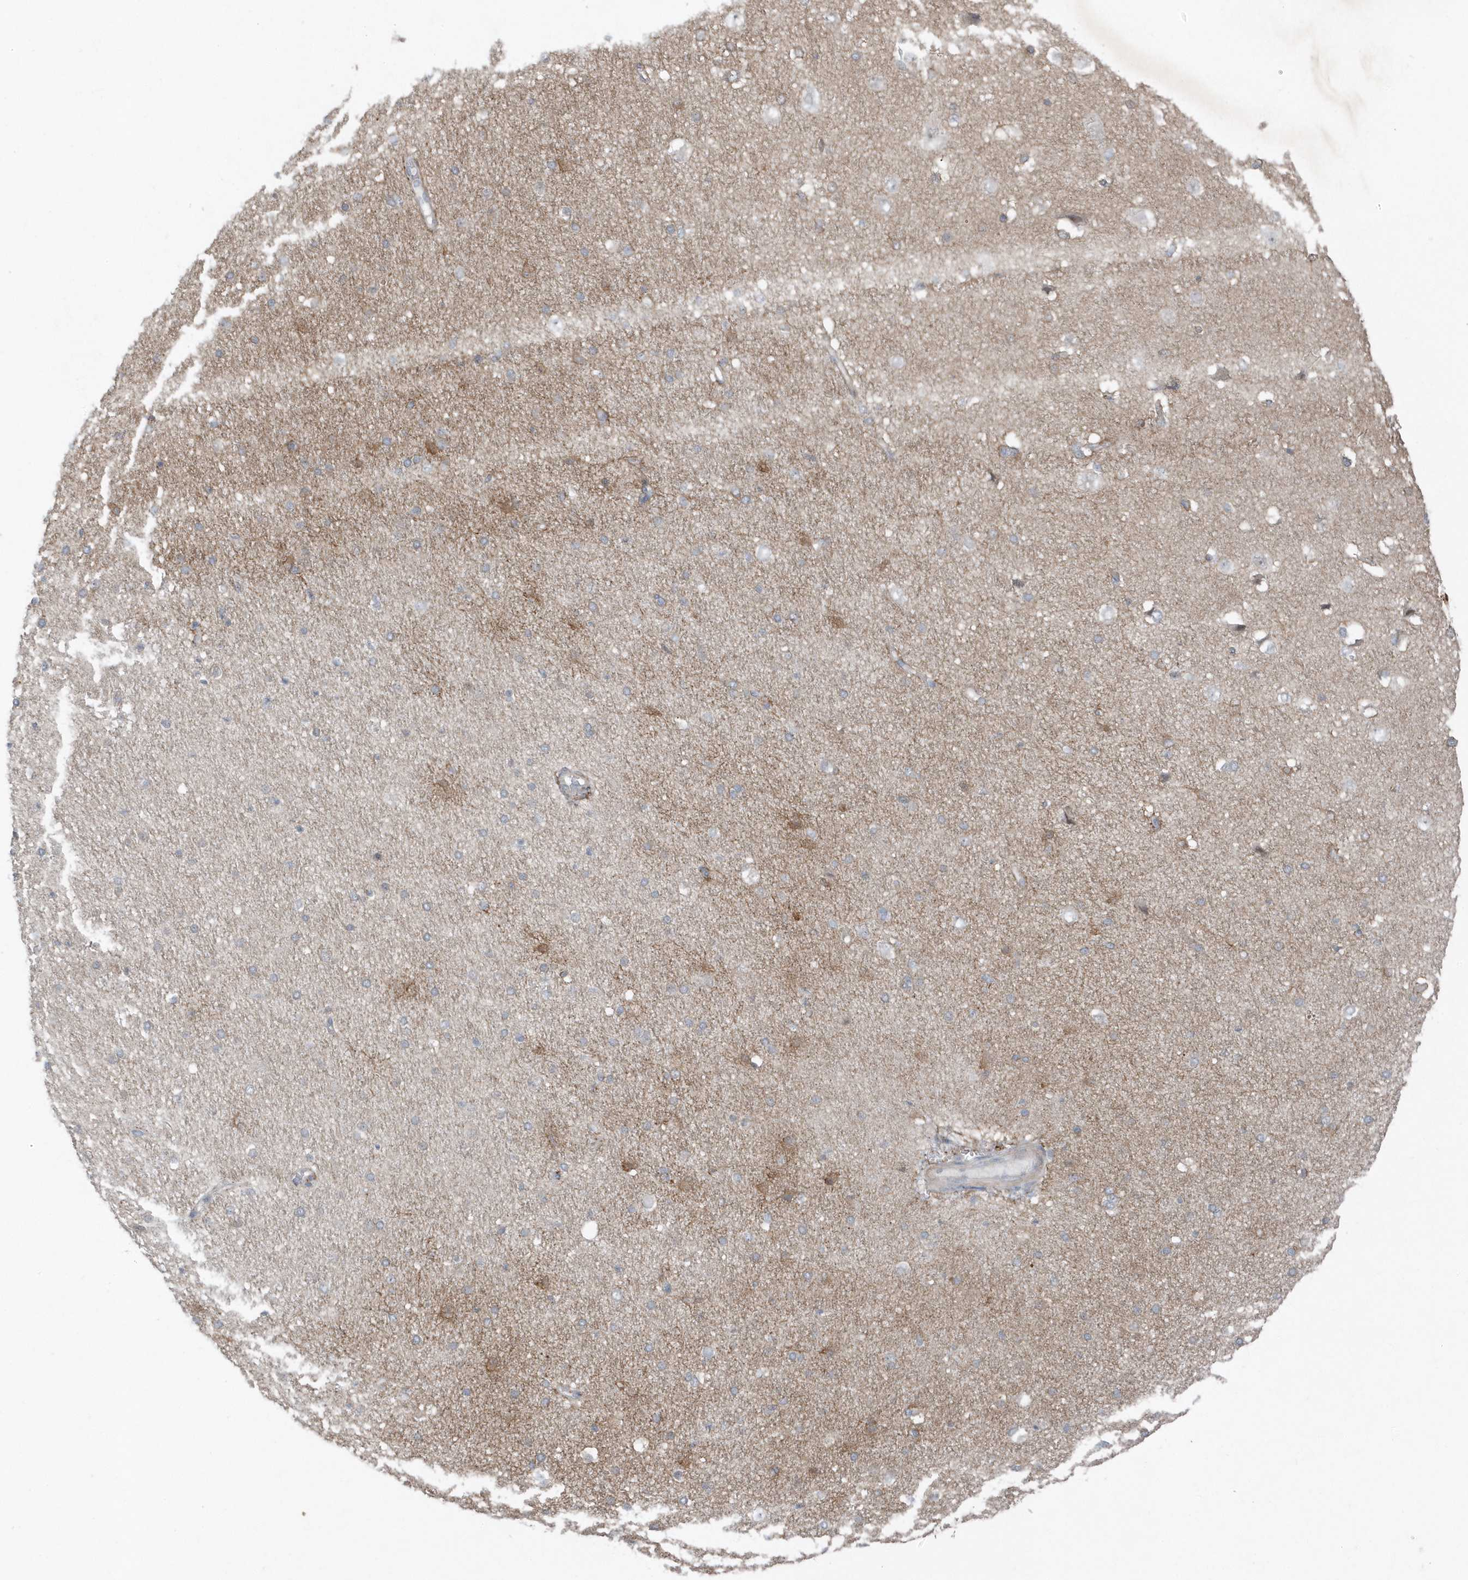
{"staining": {"intensity": "negative", "quantity": "none", "location": "none"}, "tissue": "cerebral cortex", "cell_type": "Endothelial cells", "image_type": "normal", "snomed": [{"axis": "morphology", "description": "Normal tissue, NOS"}, {"axis": "morphology", "description": "Developmental malformation"}, {"axis": "topography", "description": "Cerebral cortex"}], "caption": "An IHC photomicrograph of normal cerebral cortex is shown. There is no staining in endothelial cells of cerebral cortex. The staining is performed using DAB brown chromogen with nuclei counter-stained in using hematoxylin.", "gene": "PARD3B", "patient": {"sex": "female", "age": 30}}